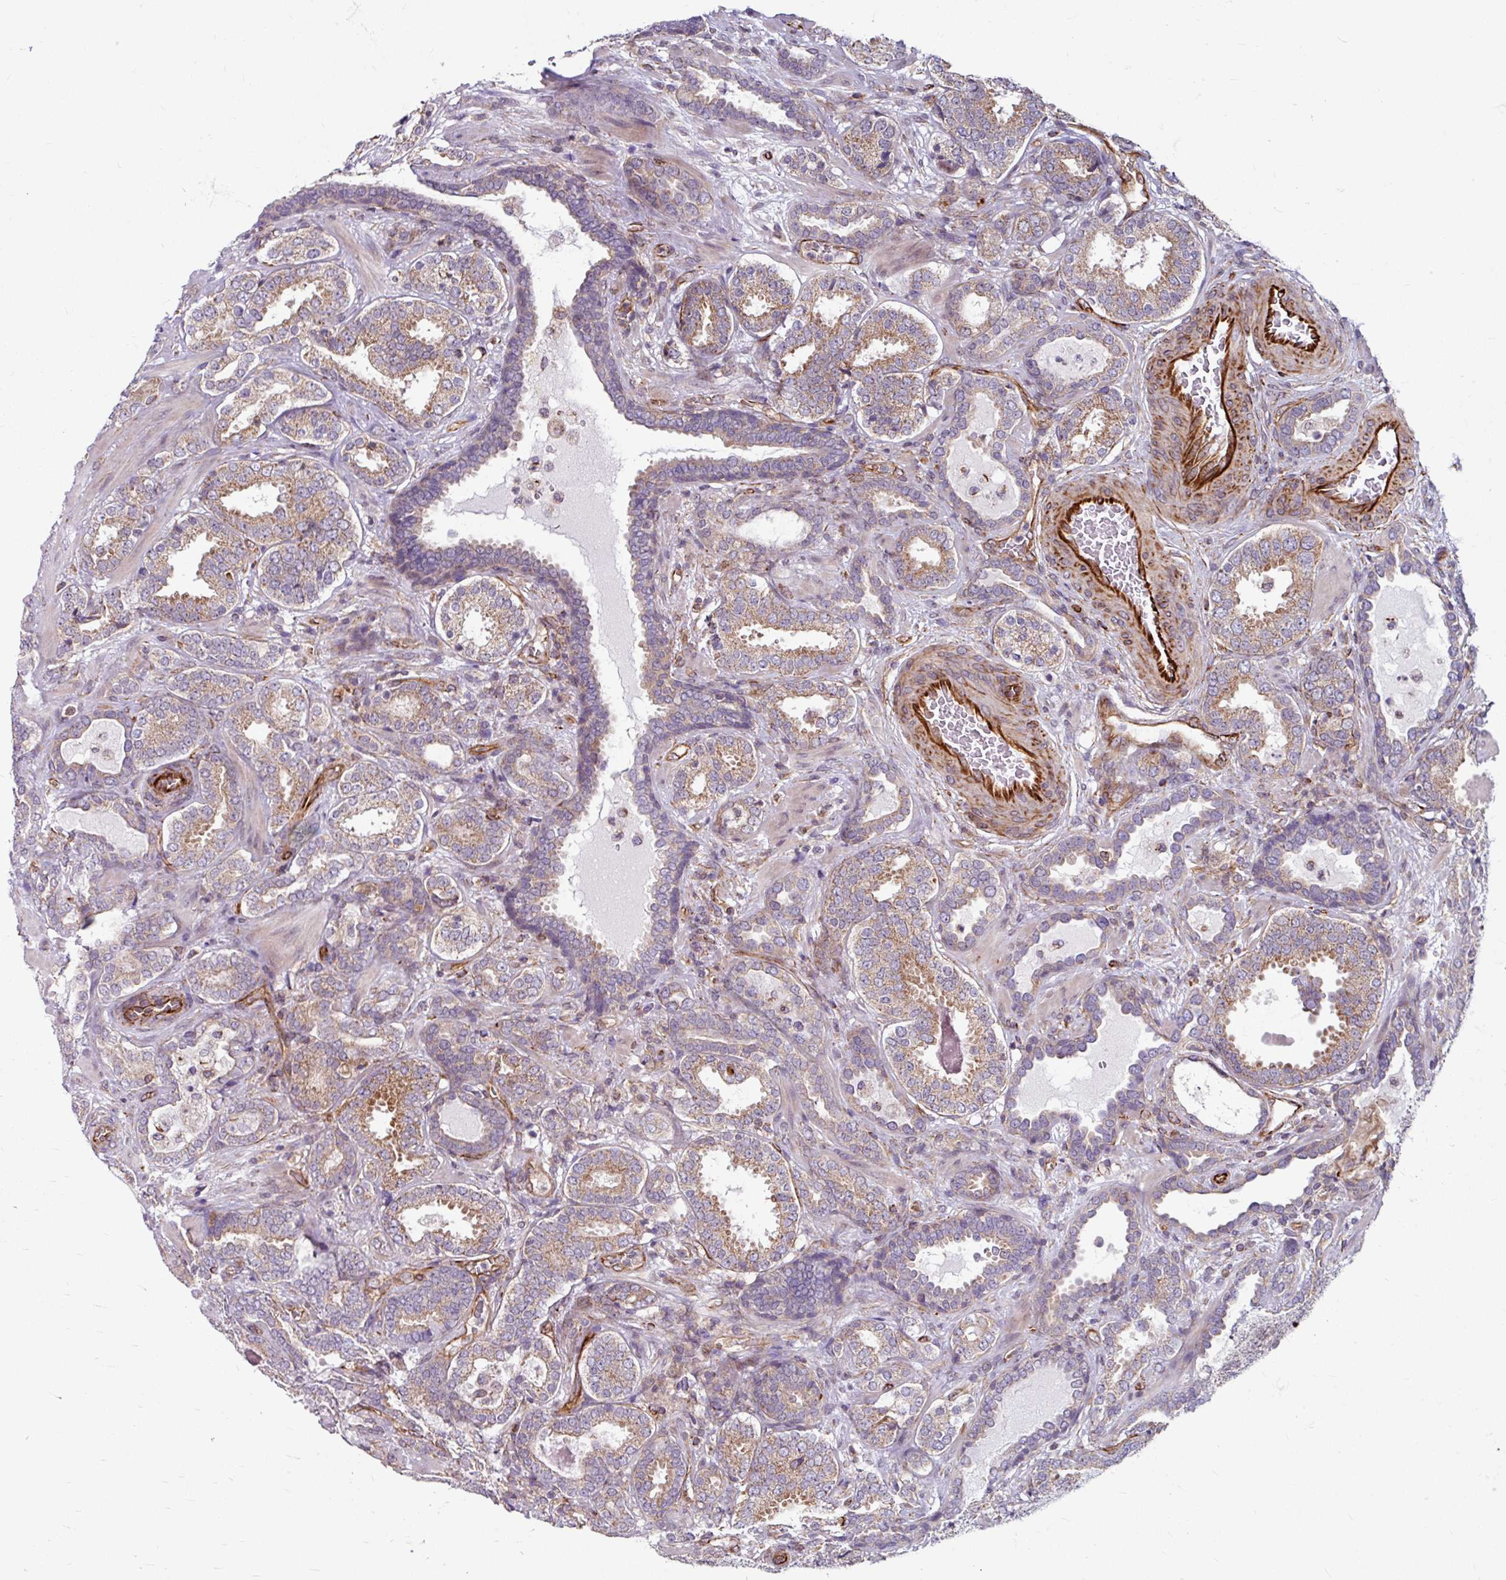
{"staining": {"intensity": "moderate", "quantity": "25%-75%", "location": "cytoplasmic/membranous"}, "tissue": "prostate cancer", "cell_type": "Tumor cells", "image_type": "cancer", "snomed": [{"axis": "morphology", "description": "Adenocarcinoma, High grade"}, {"axis": "topography", "description": "Prostate"}], "caption": "Immunohistochemistry staining of prostate adenocarcinoma (high-grade), which exhibits medium levels of moderate cytoplasmic/membranous staining in approximately 25%-75% of tumor cells indicating moderate cytoplasmic/membranous protein positivity. The staining was performed using DAB (3,3'-diaminobenzidine) (brown) for protein detection and nuclei were counterstained in hematoxylin (blue).", "gene": "DAAM2", "patient": {"sex": "male", "age": 65}}